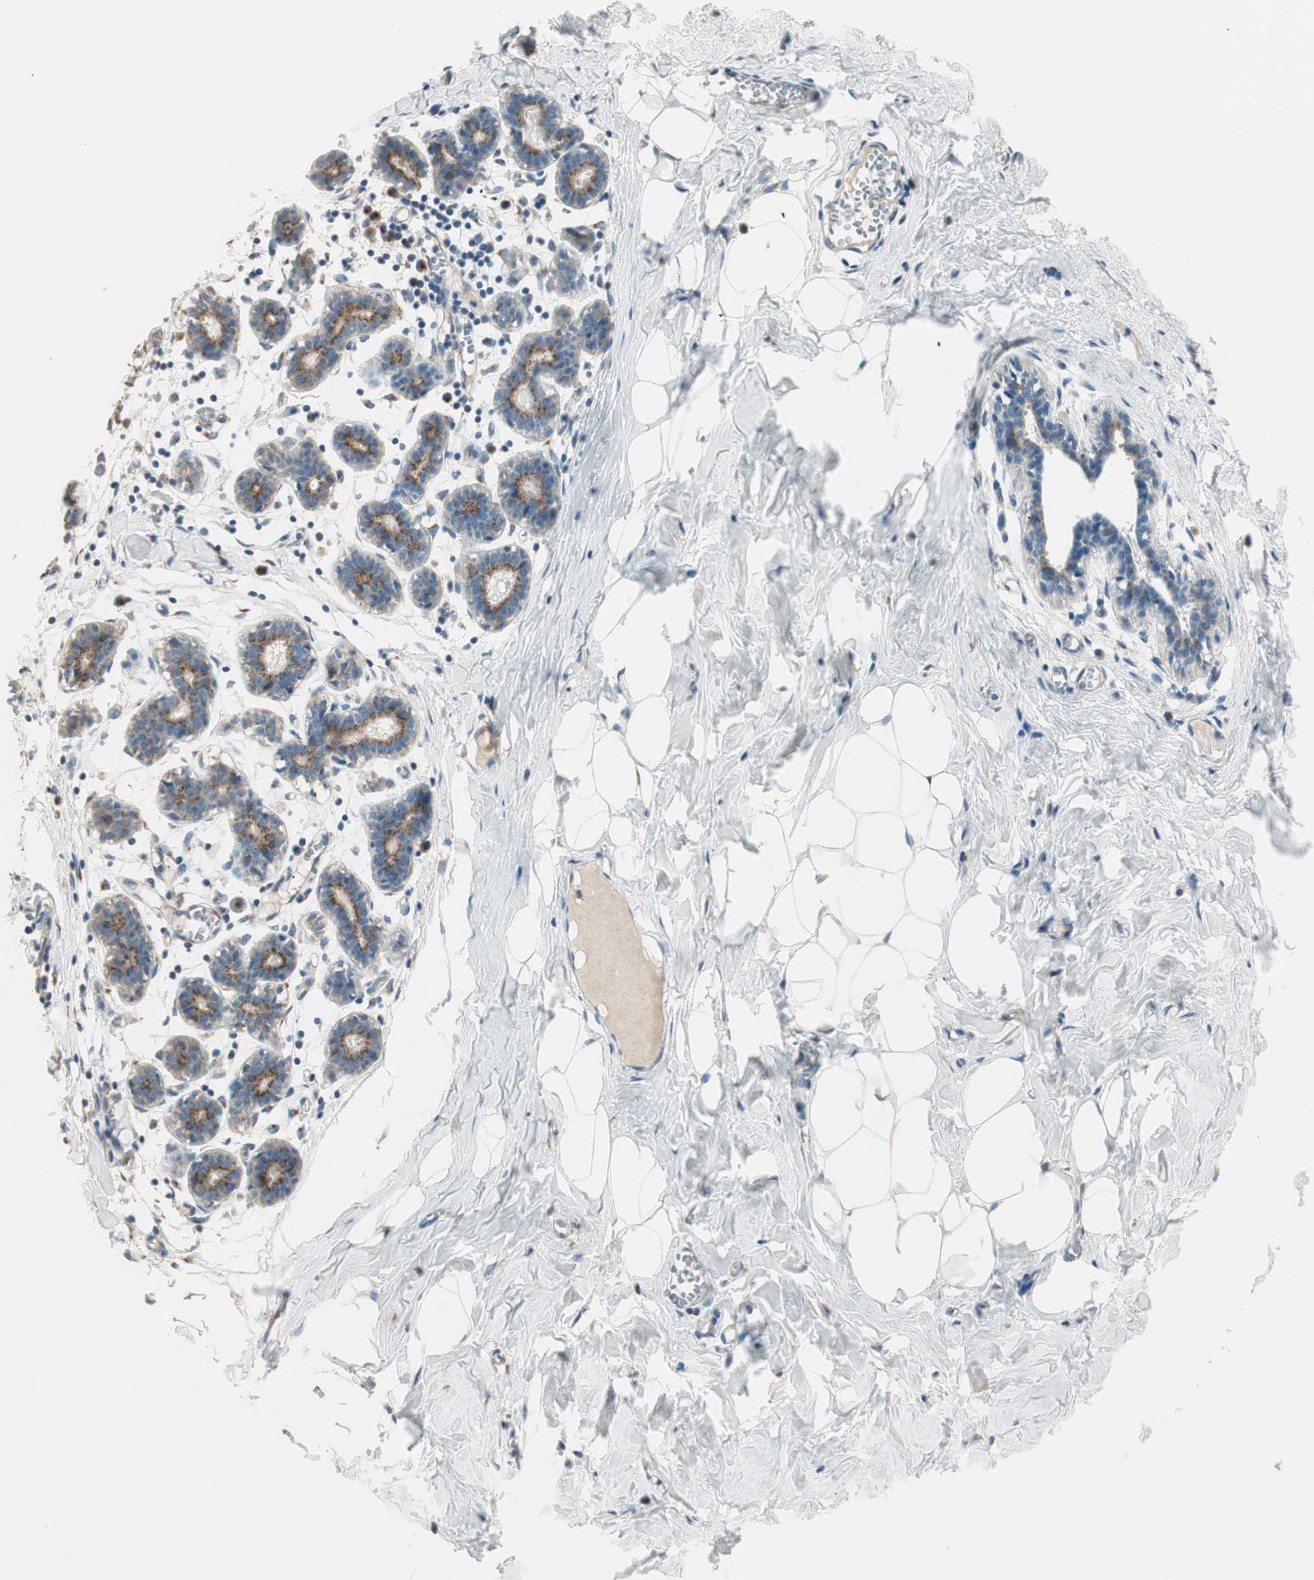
{"staining": {"intensity": "negative", "quantity": "none", "location": "none"}, "tissue": "breast", "cell_type": "Adipocytes", "image_type": "normal", "snomed": [{"axis": "morphology", "description": "Normal tissue, NOS"}, {"axis": "topography", "description": "Breast"}], "caption": "This is a photomicrograph of immunohistochemistry (IHC) staining of benign breast, which shows no staining in adipocytes.", "gene": "SEC16A", "patient": {"sex": "female", "age": 27}}